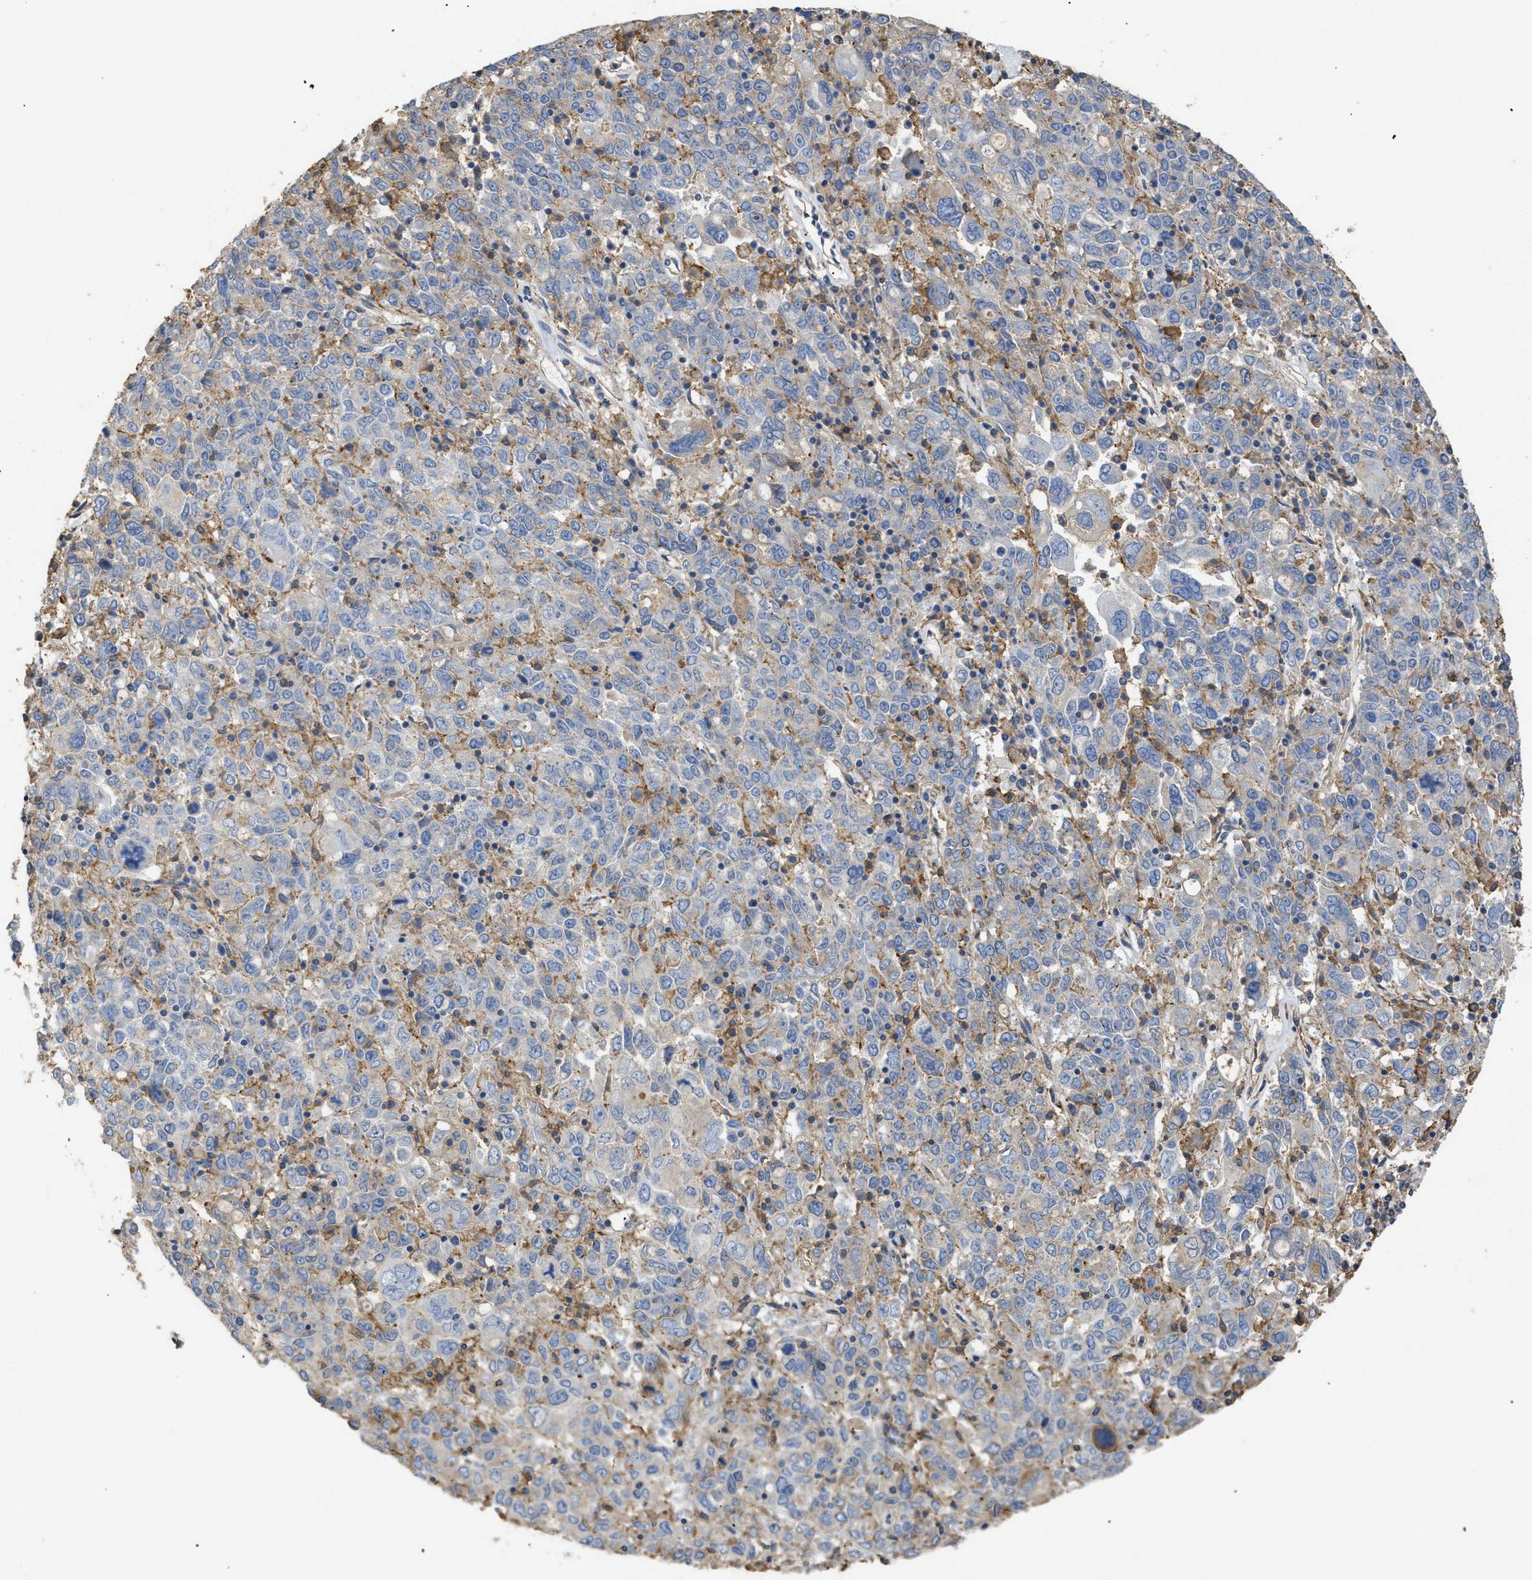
{"staining": {"intensity": "negative", "quantity": "none", "location": "none"}, "tissue": "ovarian cancer", "cell_type": "Tumor cells", "image_type": "cancer", "snomed": [{"axis": "morphology", "description": "Carcinoma, endometroid"}, {"axis": "topography", "description": "Ovary"}], "caption": "Immunohistochemistry (IHC) of human ovarian cancer (endometroid carcinoma) demonstrates no staining in tumor cells.", "gene": "ANXA4", "patient": {"sex": "female", "age": 62}}